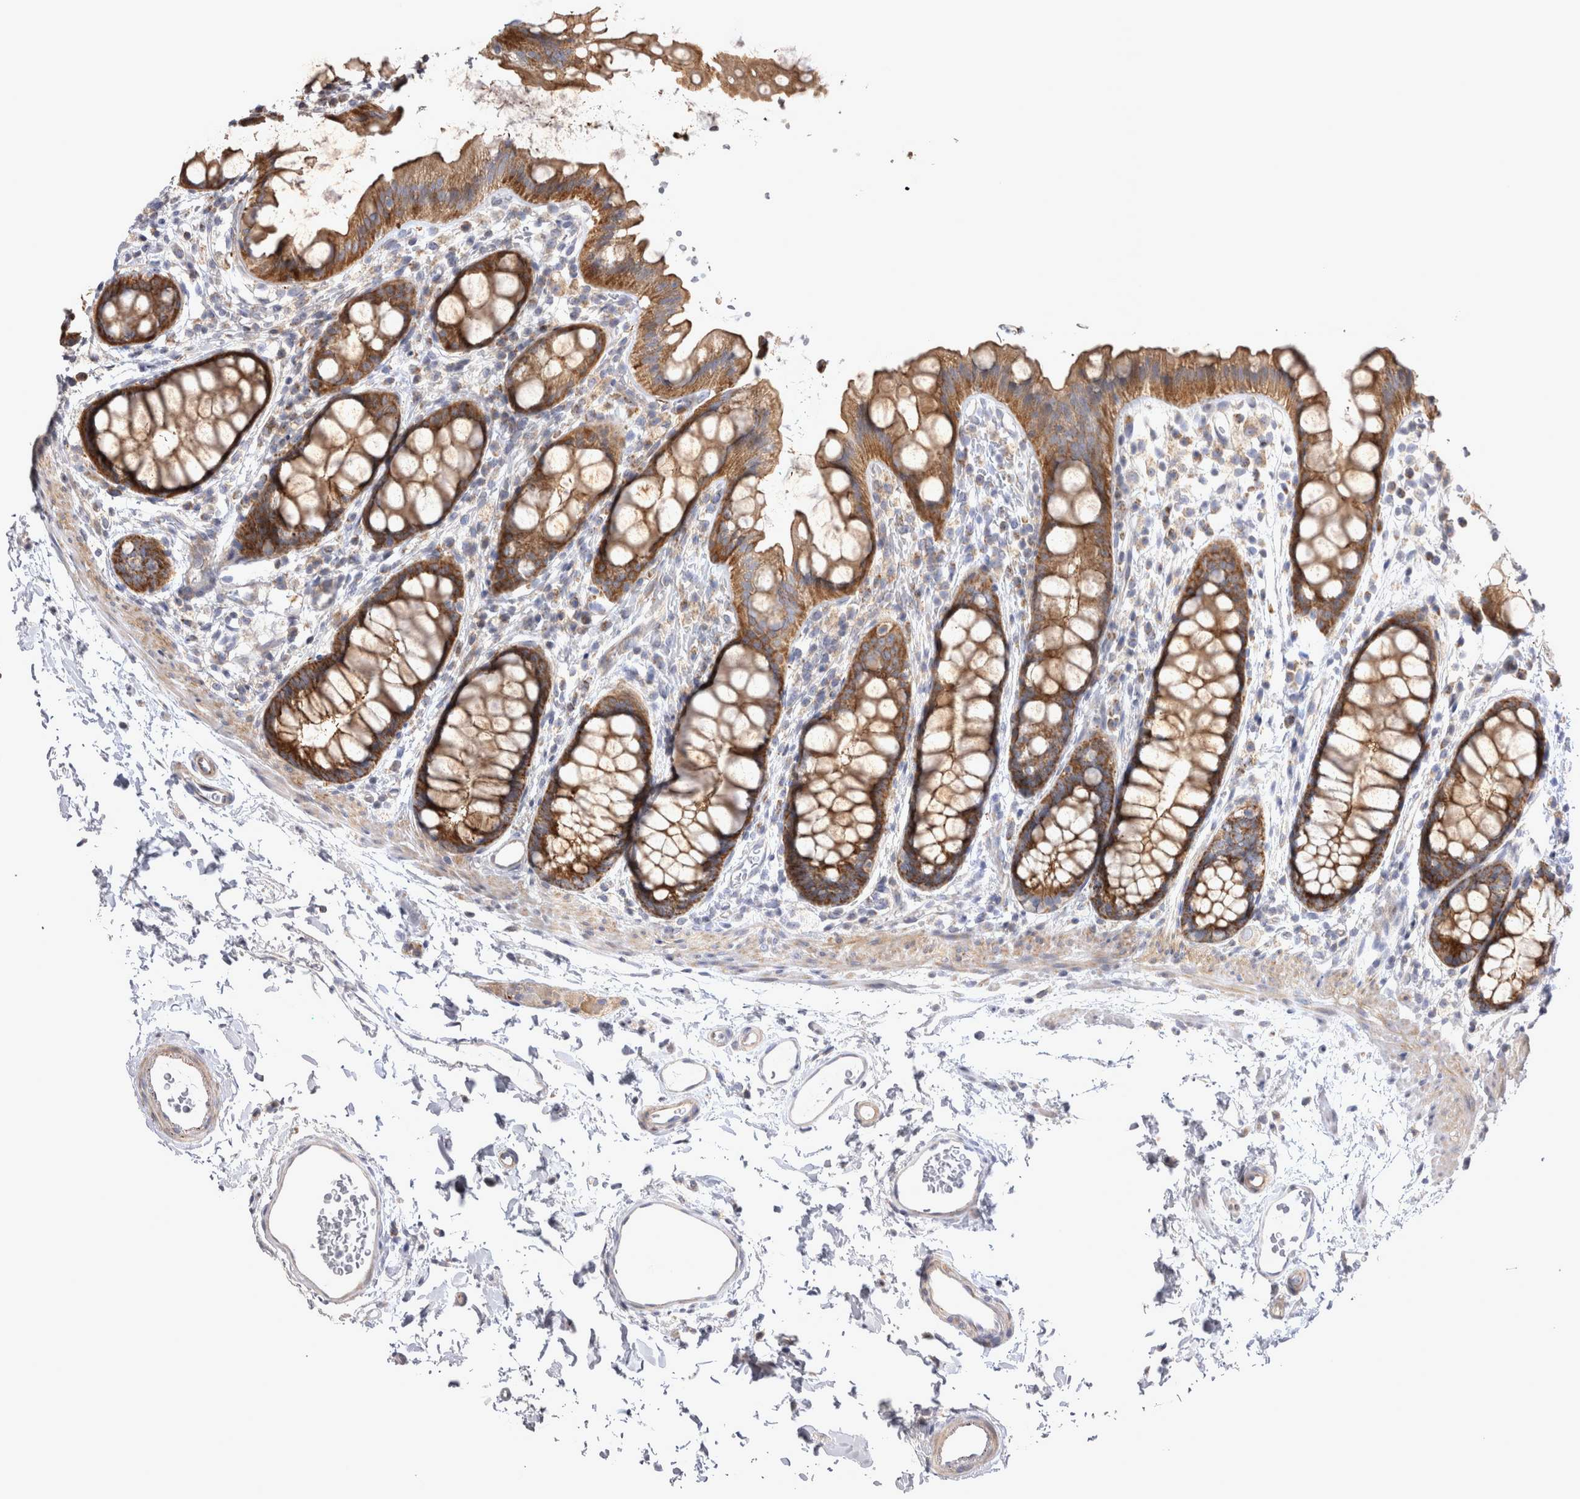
{"staining": {"intensity": "moderate", "quantity": ">75%", "location": "cytoplasmic/membranous"}, "tissue": "rectum", "cell_type": "Glandular cells", "image_type": "normal", "snomed": [{"axis": "morphology", "description": "Normal tissue, NOS"}, {"axis": "topography", "description": "Rectum"}], "caption": "The micrograph demonstrates staining of unremarkable rectum, revealing moderate cytoplasmic/membranous protein expression (brown color) within glandular cells.", "gene": "TSPOAP1", "patient": {"sex": "female", "age": 65}}